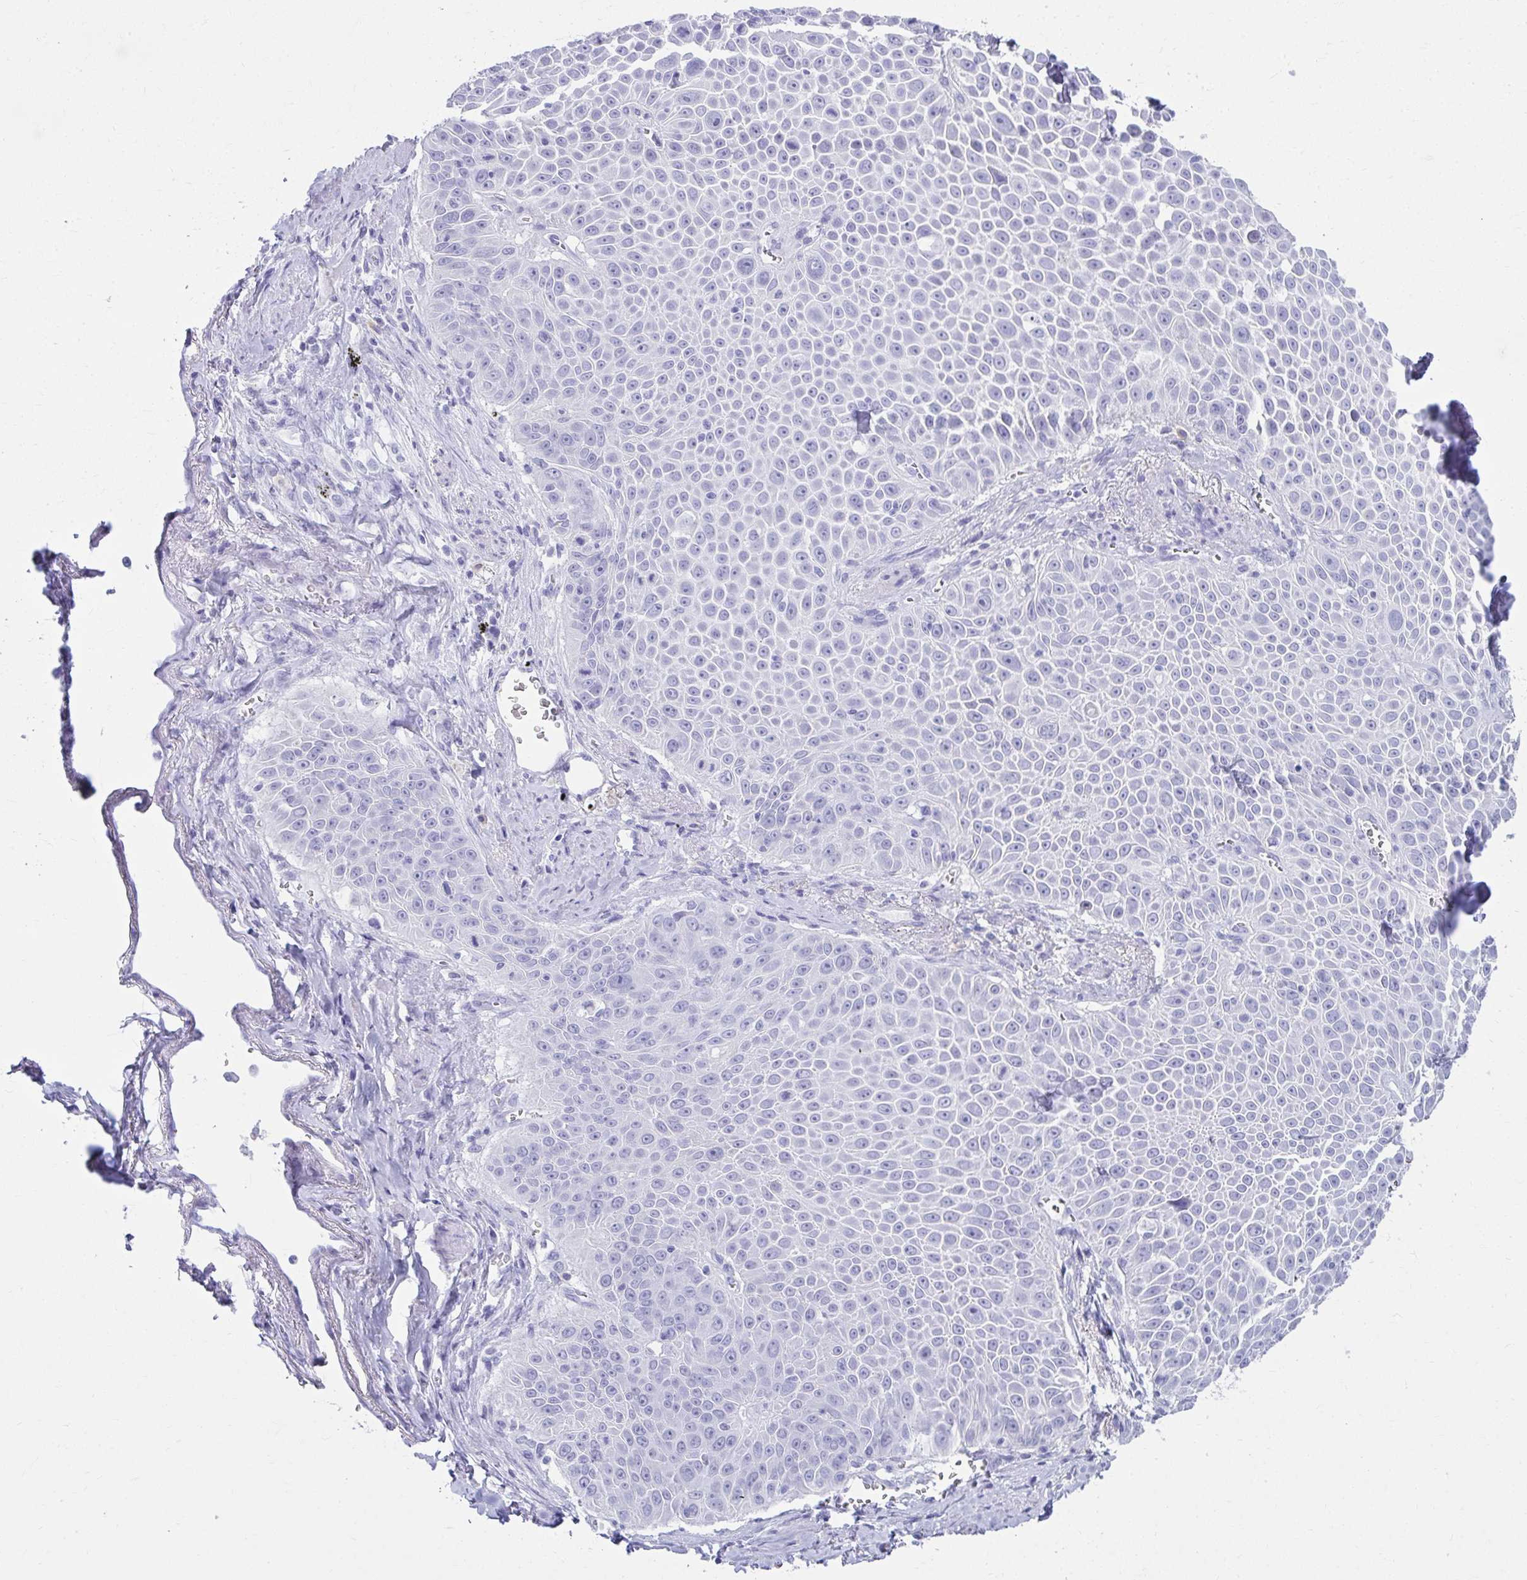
{"staining": {"intensity": "negative", "quantity": "none", "location": "none"}, "tissue": "lung cancer", "cell_type": "Tumor cells", "image_type": "cancer", "snomed": [{"axis": "morphology", "description": "Squamous cell carcinoma, NOS"}, {"axis": "morphology", "description": "Squamous cell carcinoma, metastatic, NOS"}, {"axis": "topography", "description": "Lymph node"}, {"axis": "topography", "description": "Lung"}], "caption": "Tumor cells show no significant protein expression in lung cancer.", "gene": "ATP4B", "patient": {"sex": "female", "age": 62}}